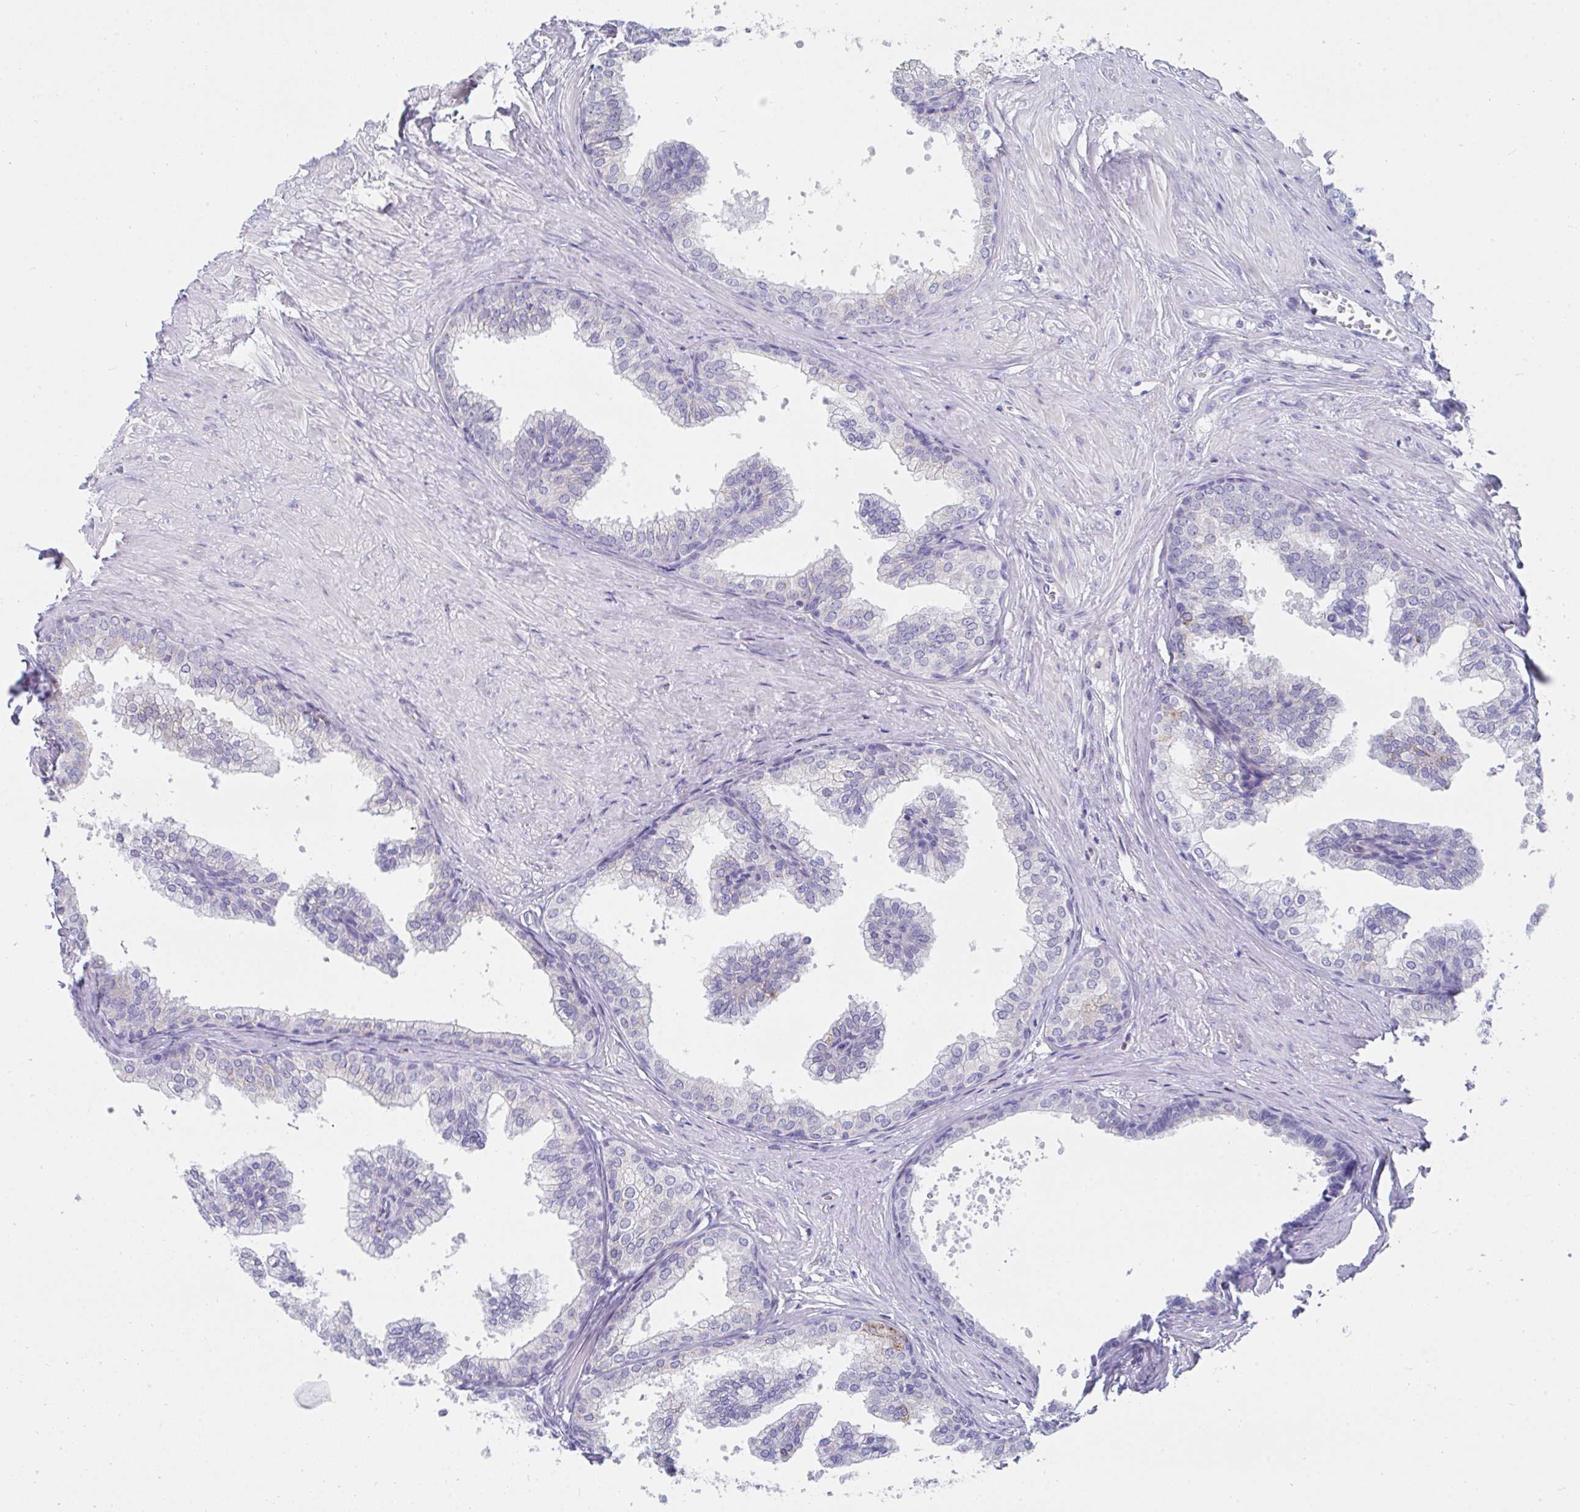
{"staining": {"intensity": "weak", "quantity": "<25%", "location": "cytoplasmic/membranous"}, "tissue": "prostate", "cell_type": "Glandular cells", "image_type": "normal", "snomed": [{"axis": "morphology", "description": "Normal tissue, NOS"}, {"axis": "topography", "description": "Prostate"}, {"axis": "topography", "description": "Peripheral nerve tissue"}], "caption": "Prostate was stained to show a protein in brown. There is no significant staining in glandular cells. (DAB (3,3'-diaminobenzidine) IHC, high magnification).", "gene": "MGAM2", "patient": {"sex": "male", "age": 55}}